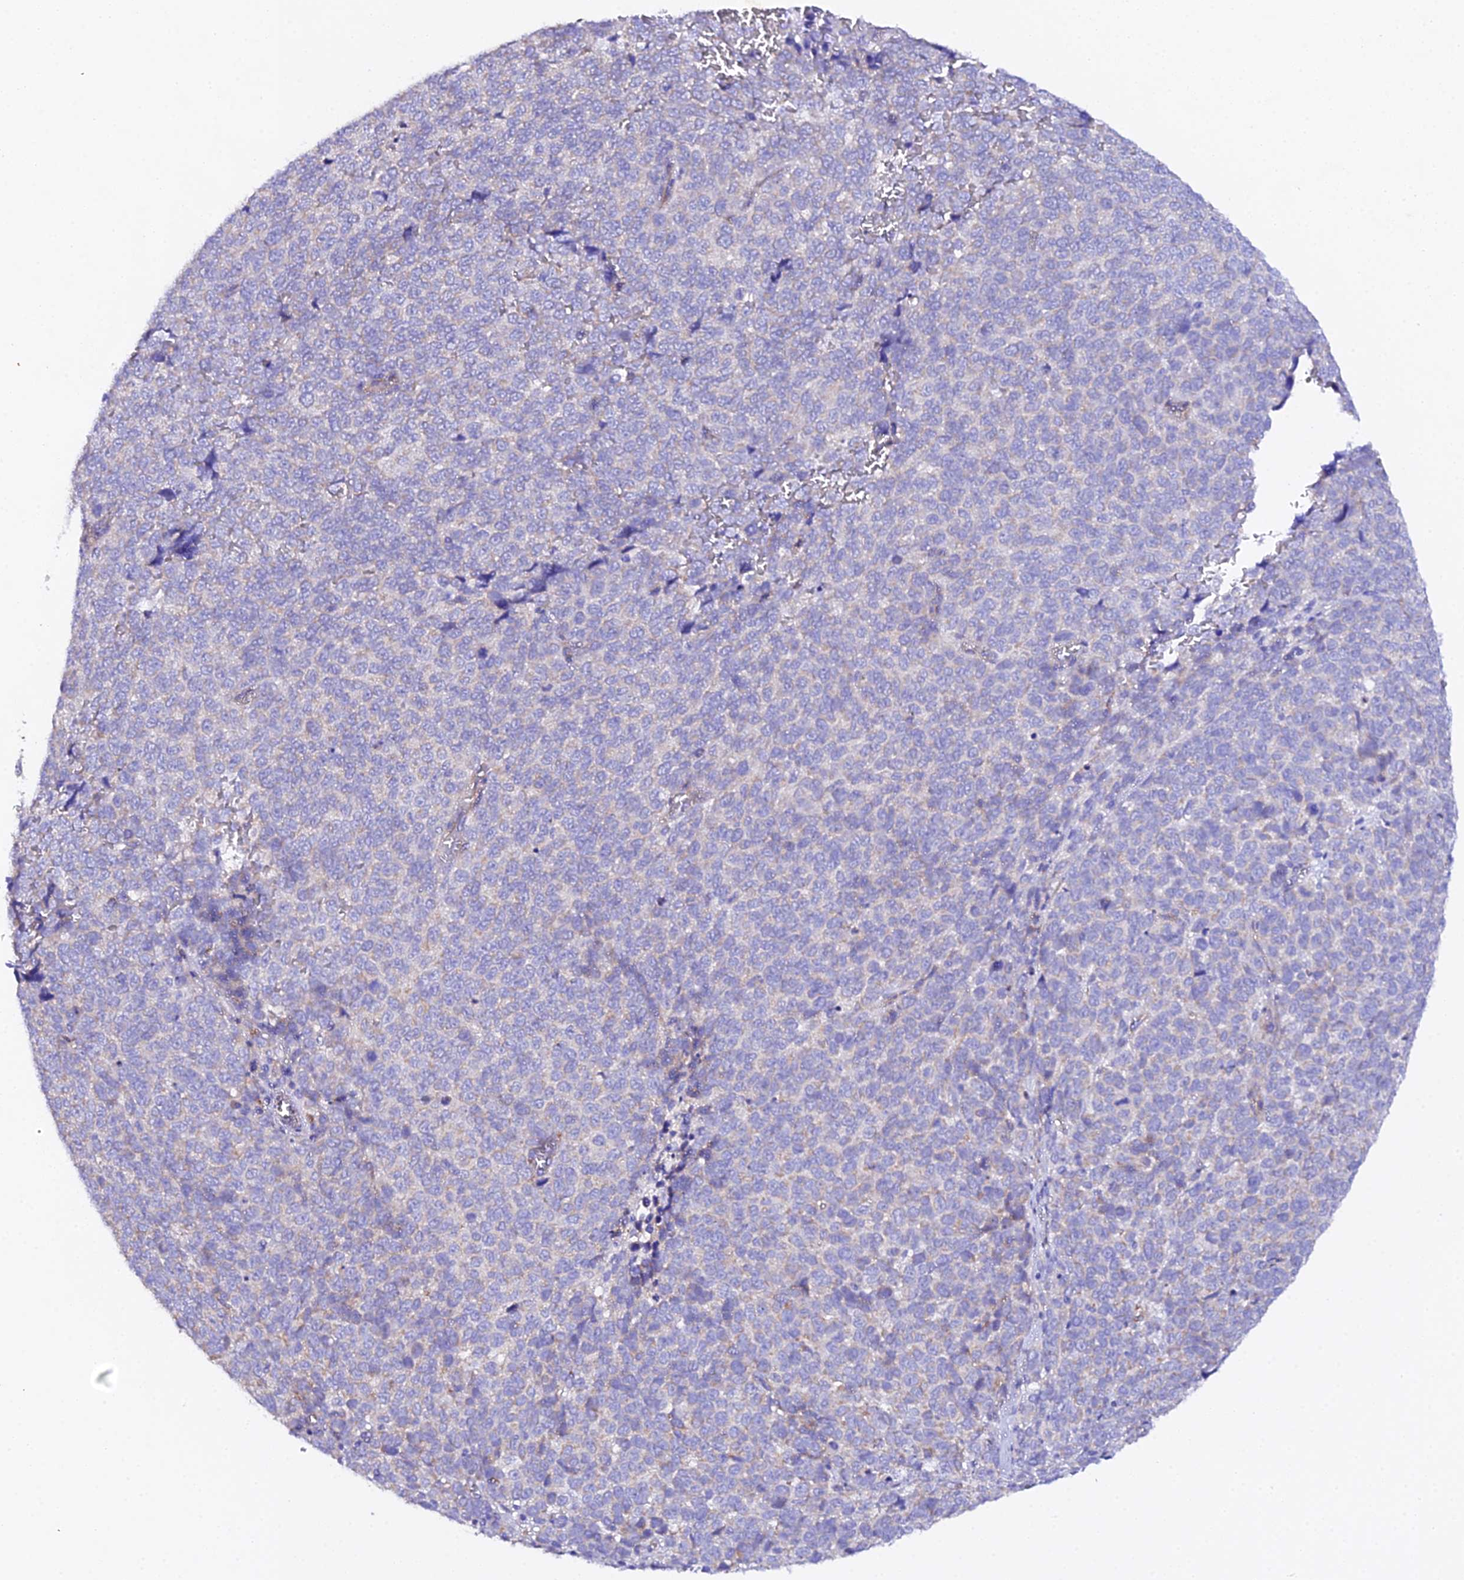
{"staining": {"intensity": "negative", "quantity": "none", "location": "none"}, "tissue": "melanoma", "cell_type": "Tumor cells", "image_type": "cancer", "snomed": [{"axis": "morphology", "description": "Malignant melanoma, NOS"}, {"axis": "topography", "description": "Nose, NOS"}], "caption": "Tumor cells show no significant expression in melanoma.", "gene": "CFAP45", "patient": {"sex": "female", "age": 48}}